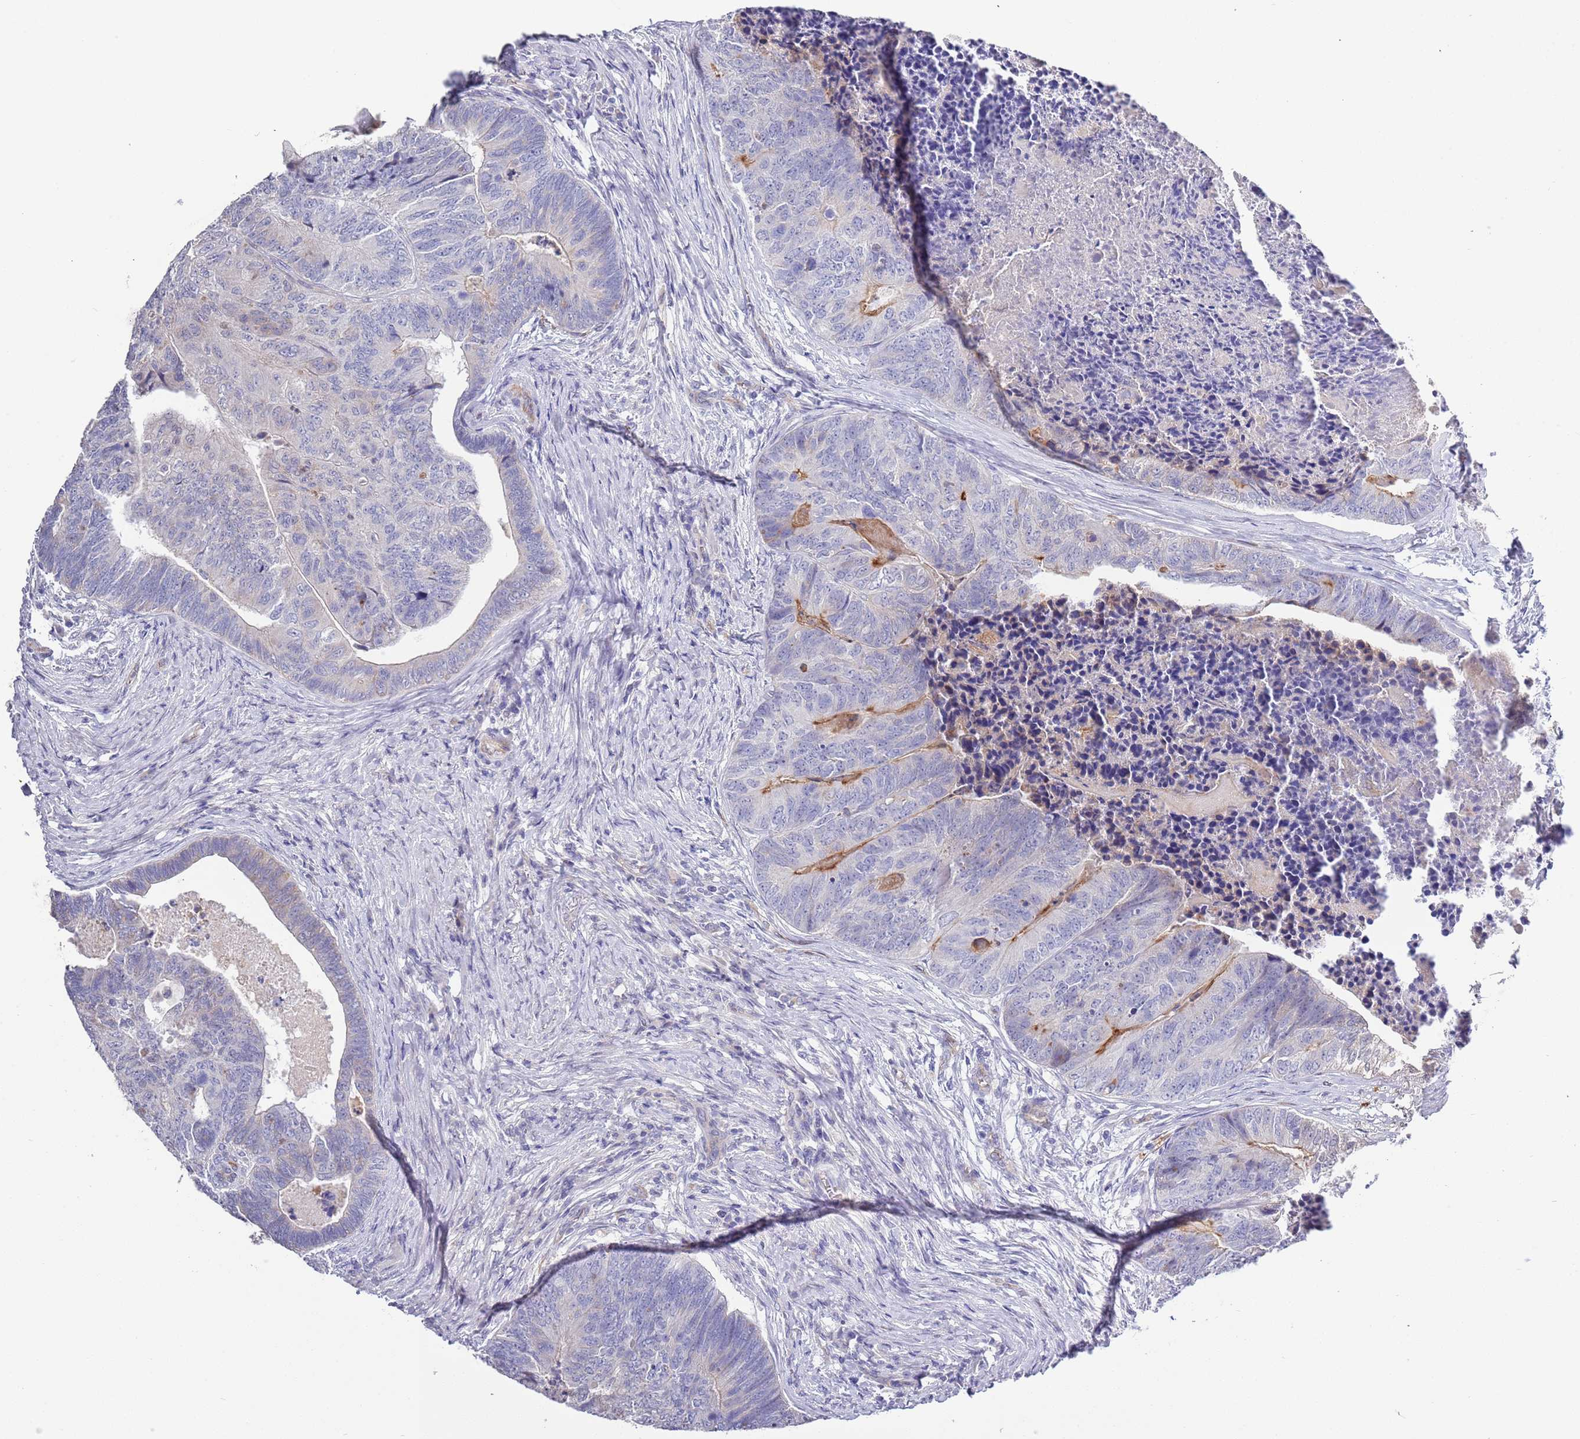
{"staining": {"intensity": "moderate", "quantity": "<25%", "location": "cytoplasmic/membranous"}, "tissue": "colorectal cancer", "cell_type": "Tumor cells", "image_type": "cancer", "snomed": [{"axis": "morphology", "description": "Adenocarcinoma, NOS"}, {"axis": "topography", "description": "Colon"}], "caption": "This is an image of IHC staining of colorectal cancer (adenocarcinoma), which shows moderate staining in the cytoplasmic/membranous of tumor cells.", "gene": "BRMS1L", "patient": {"sex": "female", "age": 67}}